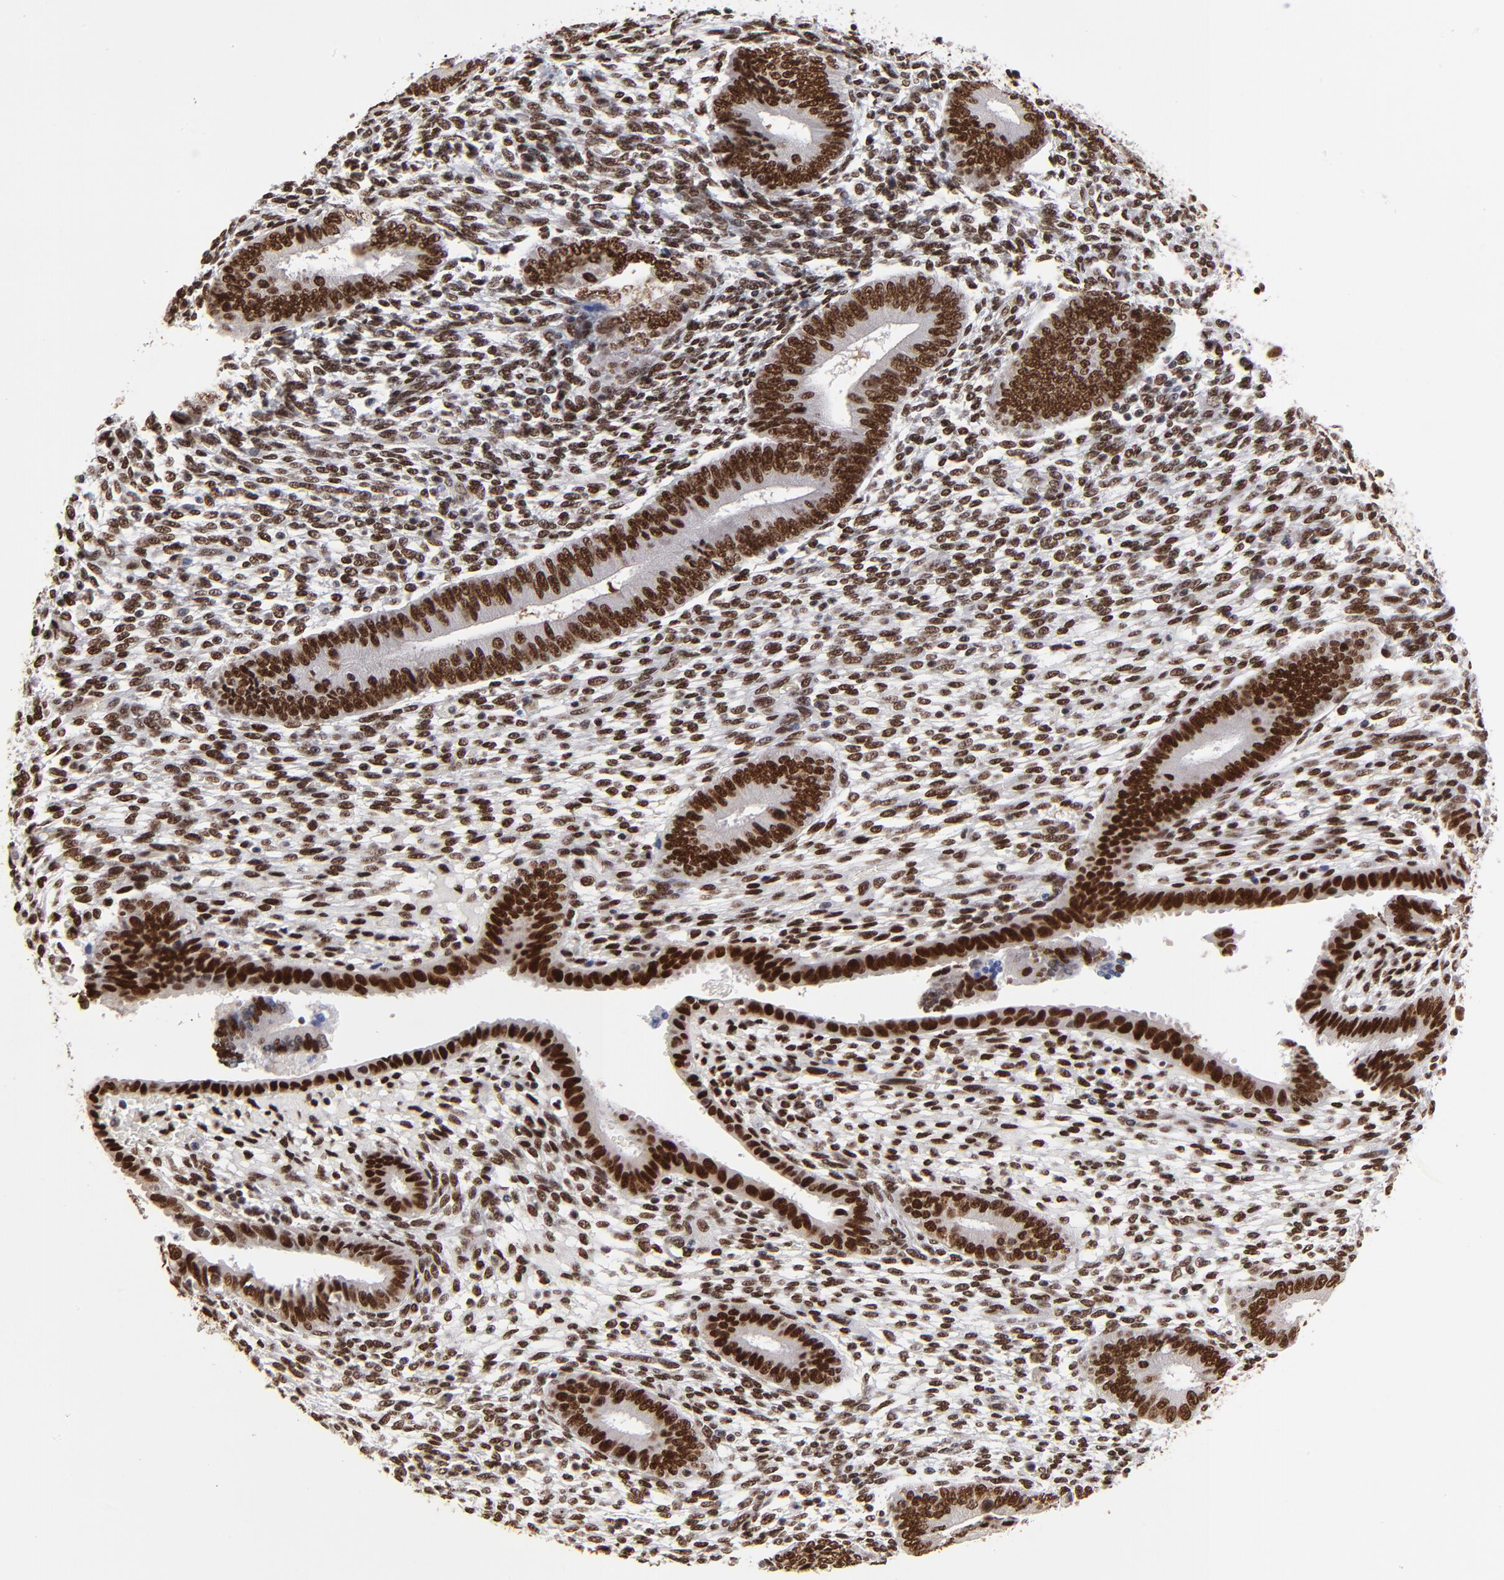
{"staining": {"intensity": "strong", "quantity": ">75%", "location": "nuclear"}, "tissue": "endometrium", "cell_type": "Cells in endometrial stroma", "image_type": "normal", "snomed": [{"axis": "morphology", "description": "Normal tissue, NOS"}, {"axis": "topography", "description": "Endometrium"}], "caption": "A brown stain shows strong nuclear staining of a protein in cells in endometrial stroma of unremarkable human endometrium. Ihc stains the protein of interest in brown and the nuclei are stained blue.", "gene": "ZMYM3", "patient": {"sex": "female", "age": 42}}